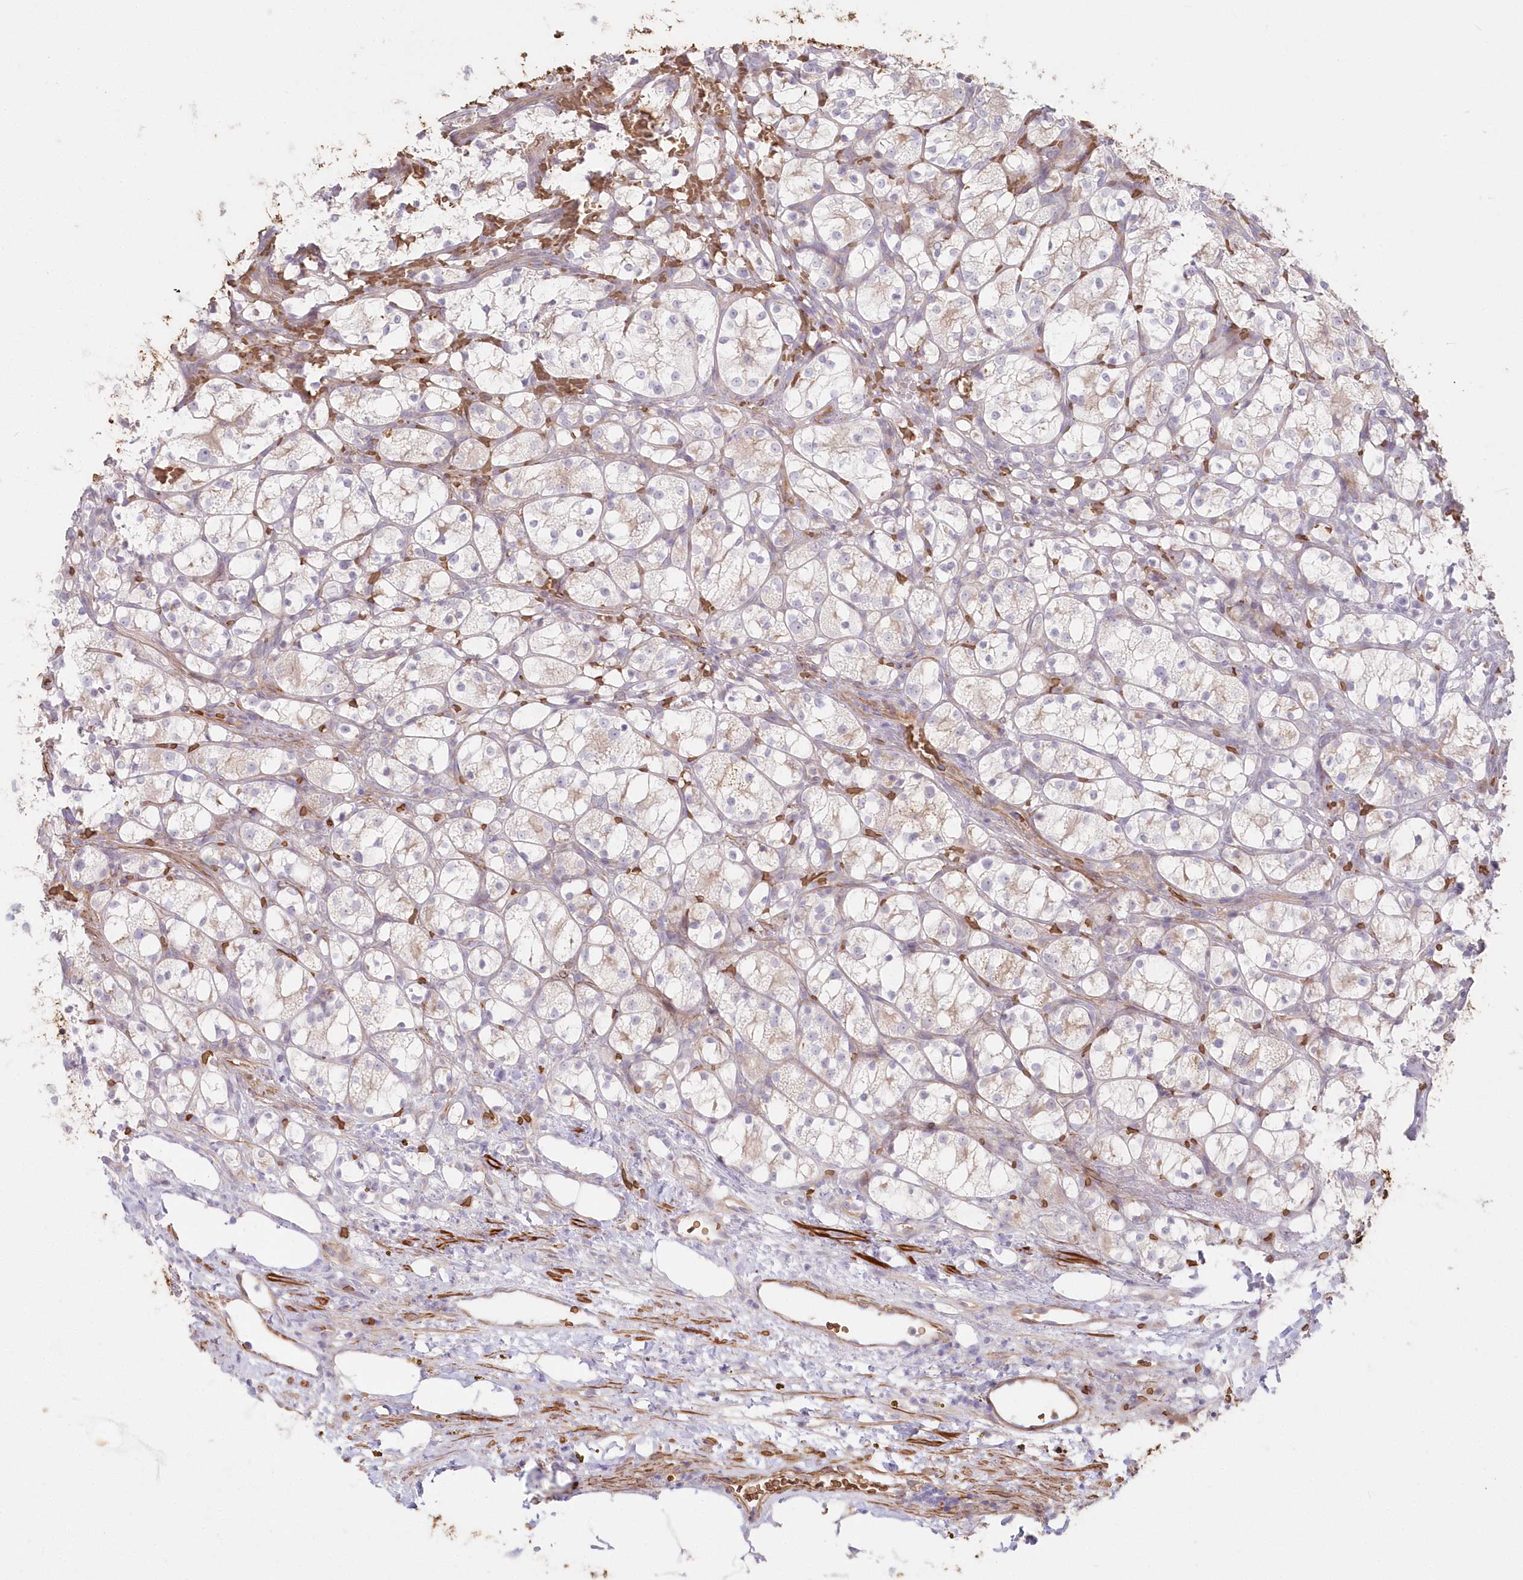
{"staining": {"intensity": "weak", "quantity": "<25%", "location": "cytoplasmic/membranous"}, "tissue": "renal cancer", "cell_type": "Tumor cells", "image_type": "cancer", "snomed": [{"axis": "morphology", "description": "Adenocarcinoma, NOS"}, {"axis": "topography", "description": "Kidney"}], "caption": "Tumor cells are negative for brown protein staining in renal adenocarcinoma.", "gene": "SERINC1", "patient": {"sex": "female", "age": 69}}